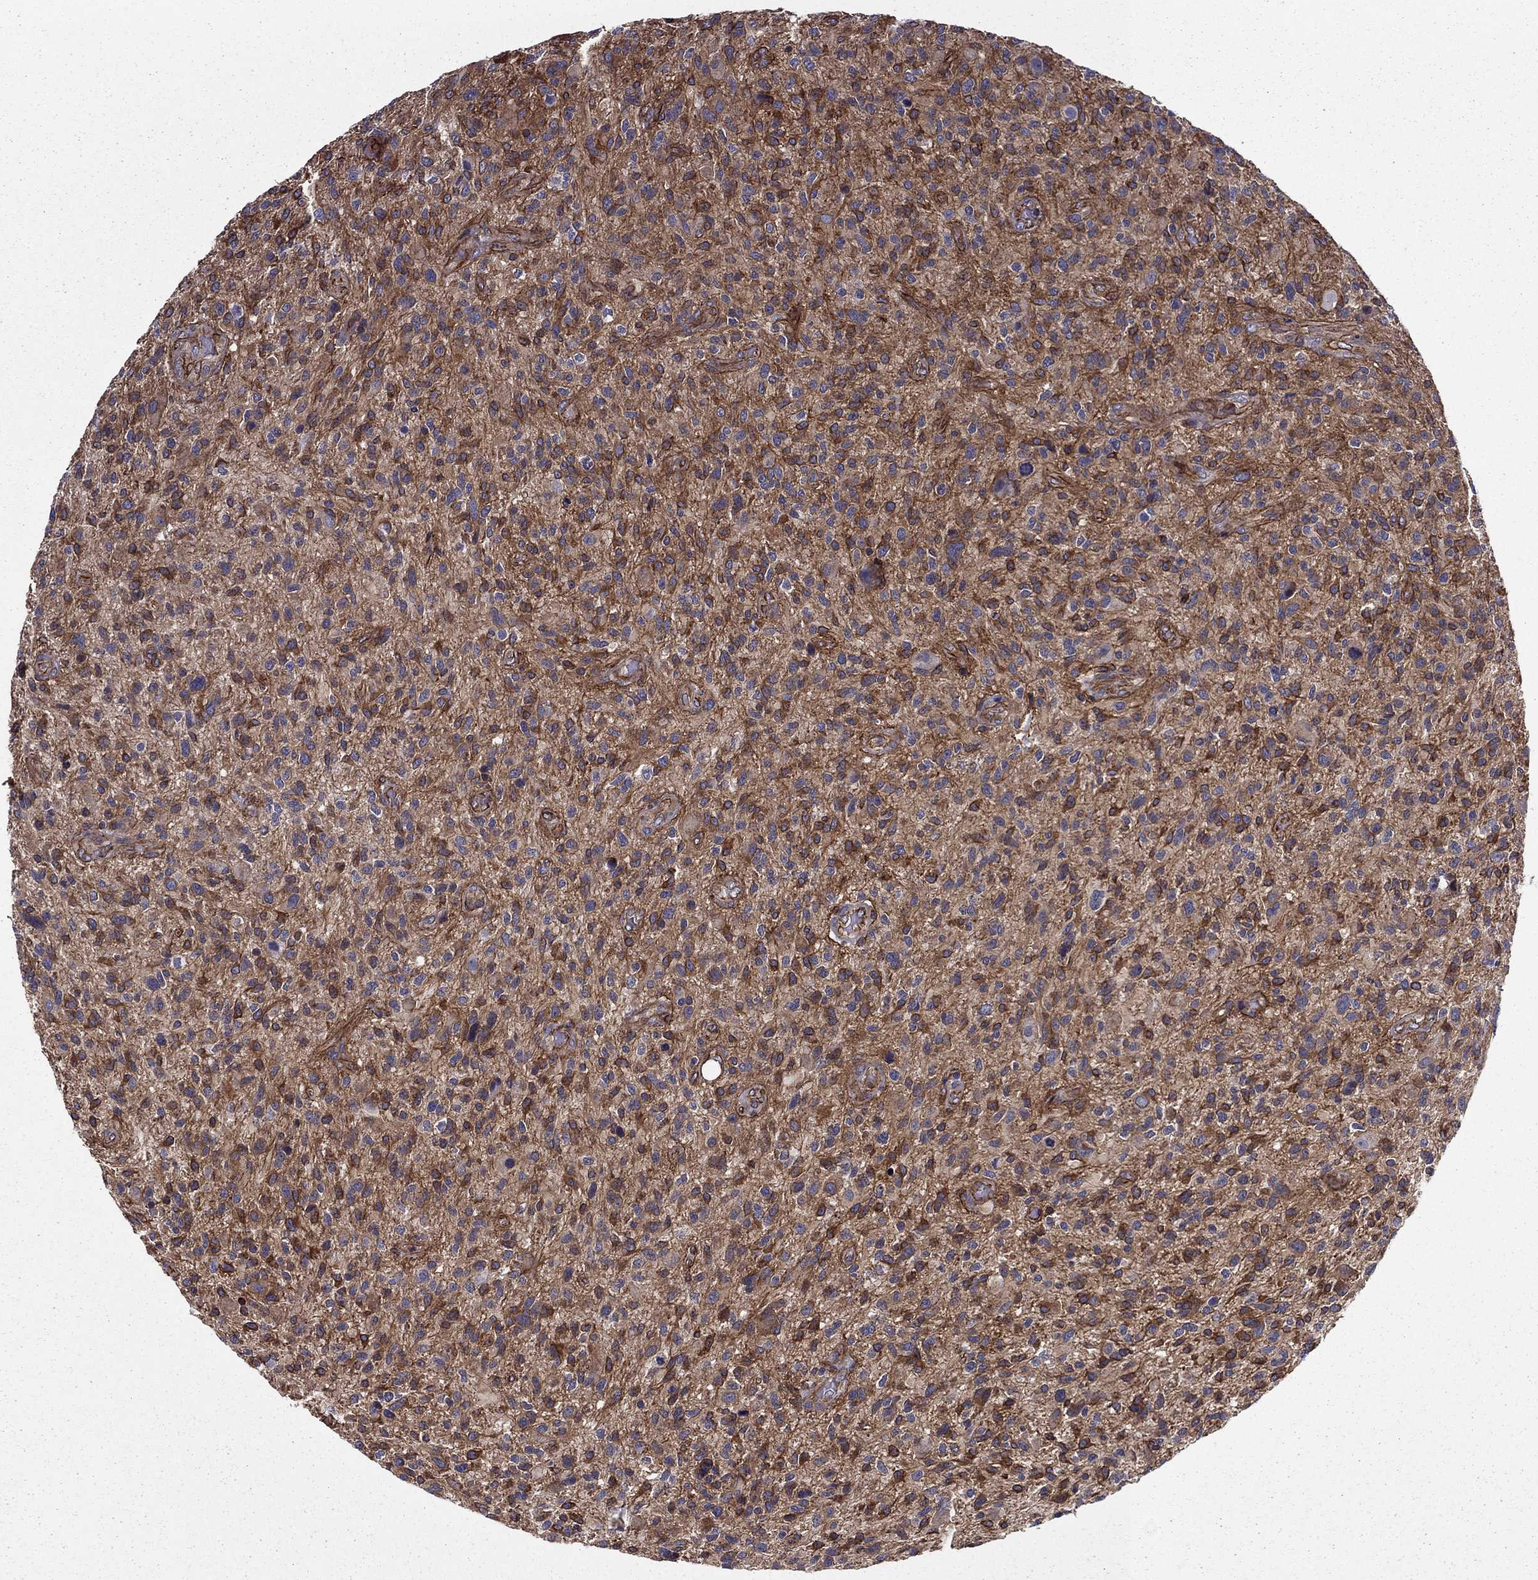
{"staining": {"intensity": "moderate", "quantity": "25%-75%", "location": "cytoplasmic/membranous"}, "tissue": "glioma", "cell_type": "Tumor cells", "image_type": "cancer", "snomed": [{"axis": "morphology", "description": "Glioma, malignant, High grade"}, {"axis": "topography", "description": "Brain"}], "caption": "Immunohistochemistry (IHC) staining of malignant glioma (high-grade), which displays medium levels of moderate cytoplasmic/membranous expression in approximately 25%-75% of tumor cells indicating moderate cytoplasmic/membranous protein staining. The staining was performed using DAB (3,3'-diaminobenzidine) (brown) for protein detection and nuclei were counterstained in hematoxylin (blue).", "gene": "SHMT1", "patient": {"sex": "male", "age": 47}}